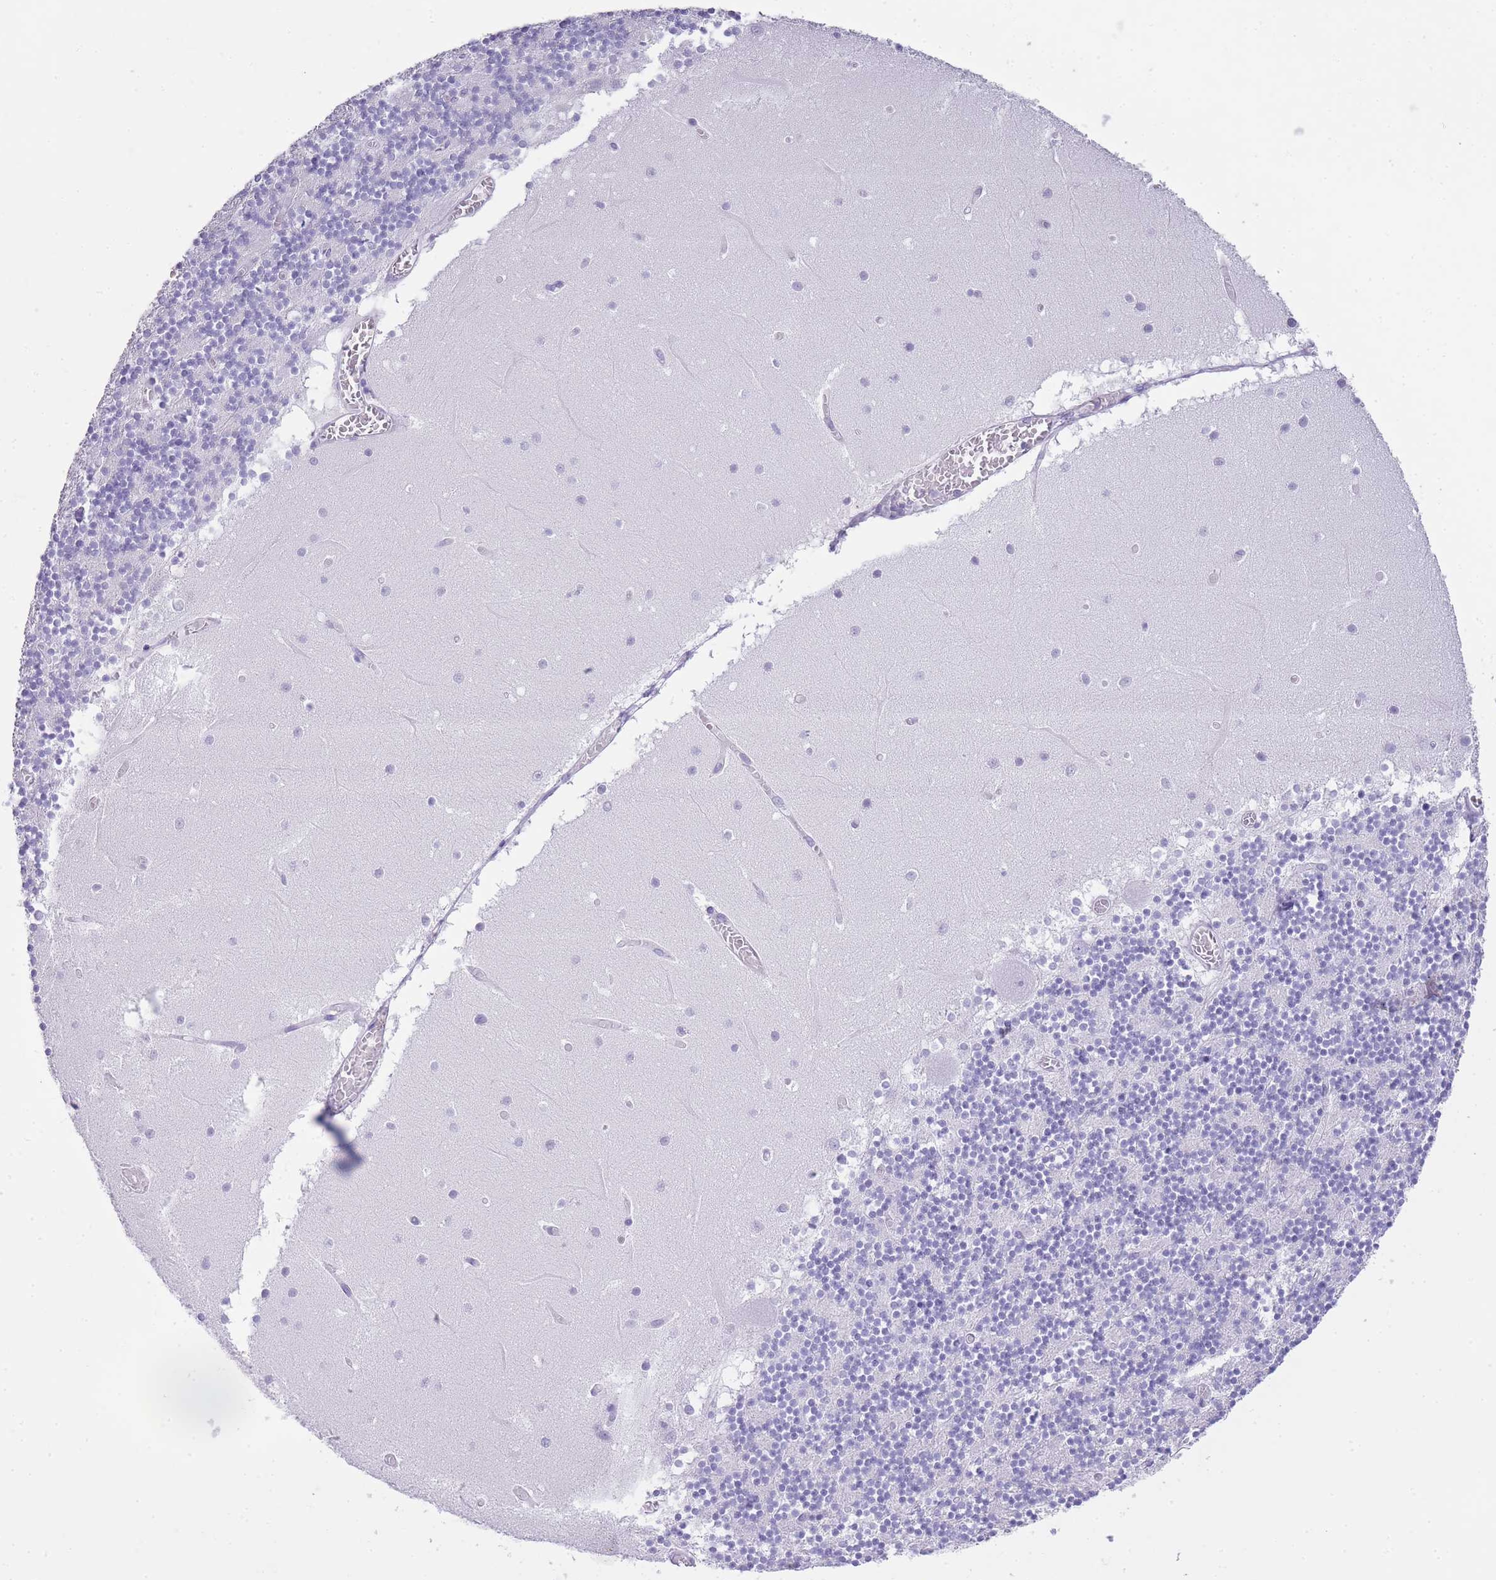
{"staining": {"intensity": "negative", "quantity": "none", "location": "none"}, "tissue": "cerebellum", "cell_type": "Cells in granular layer", "image_type": "normal", "snomed": [{"axis": "morphology", "description": "Normal tissue, NOS"}, {"axis": "topography", "description": "Cerebellum"}], "caption": "Immunohistochemistry of unremarkable human cerebellum exhibits no positivity in cells in granular layer.", "gene": "INS", "patient": {"sex": "female", "age": 28}}